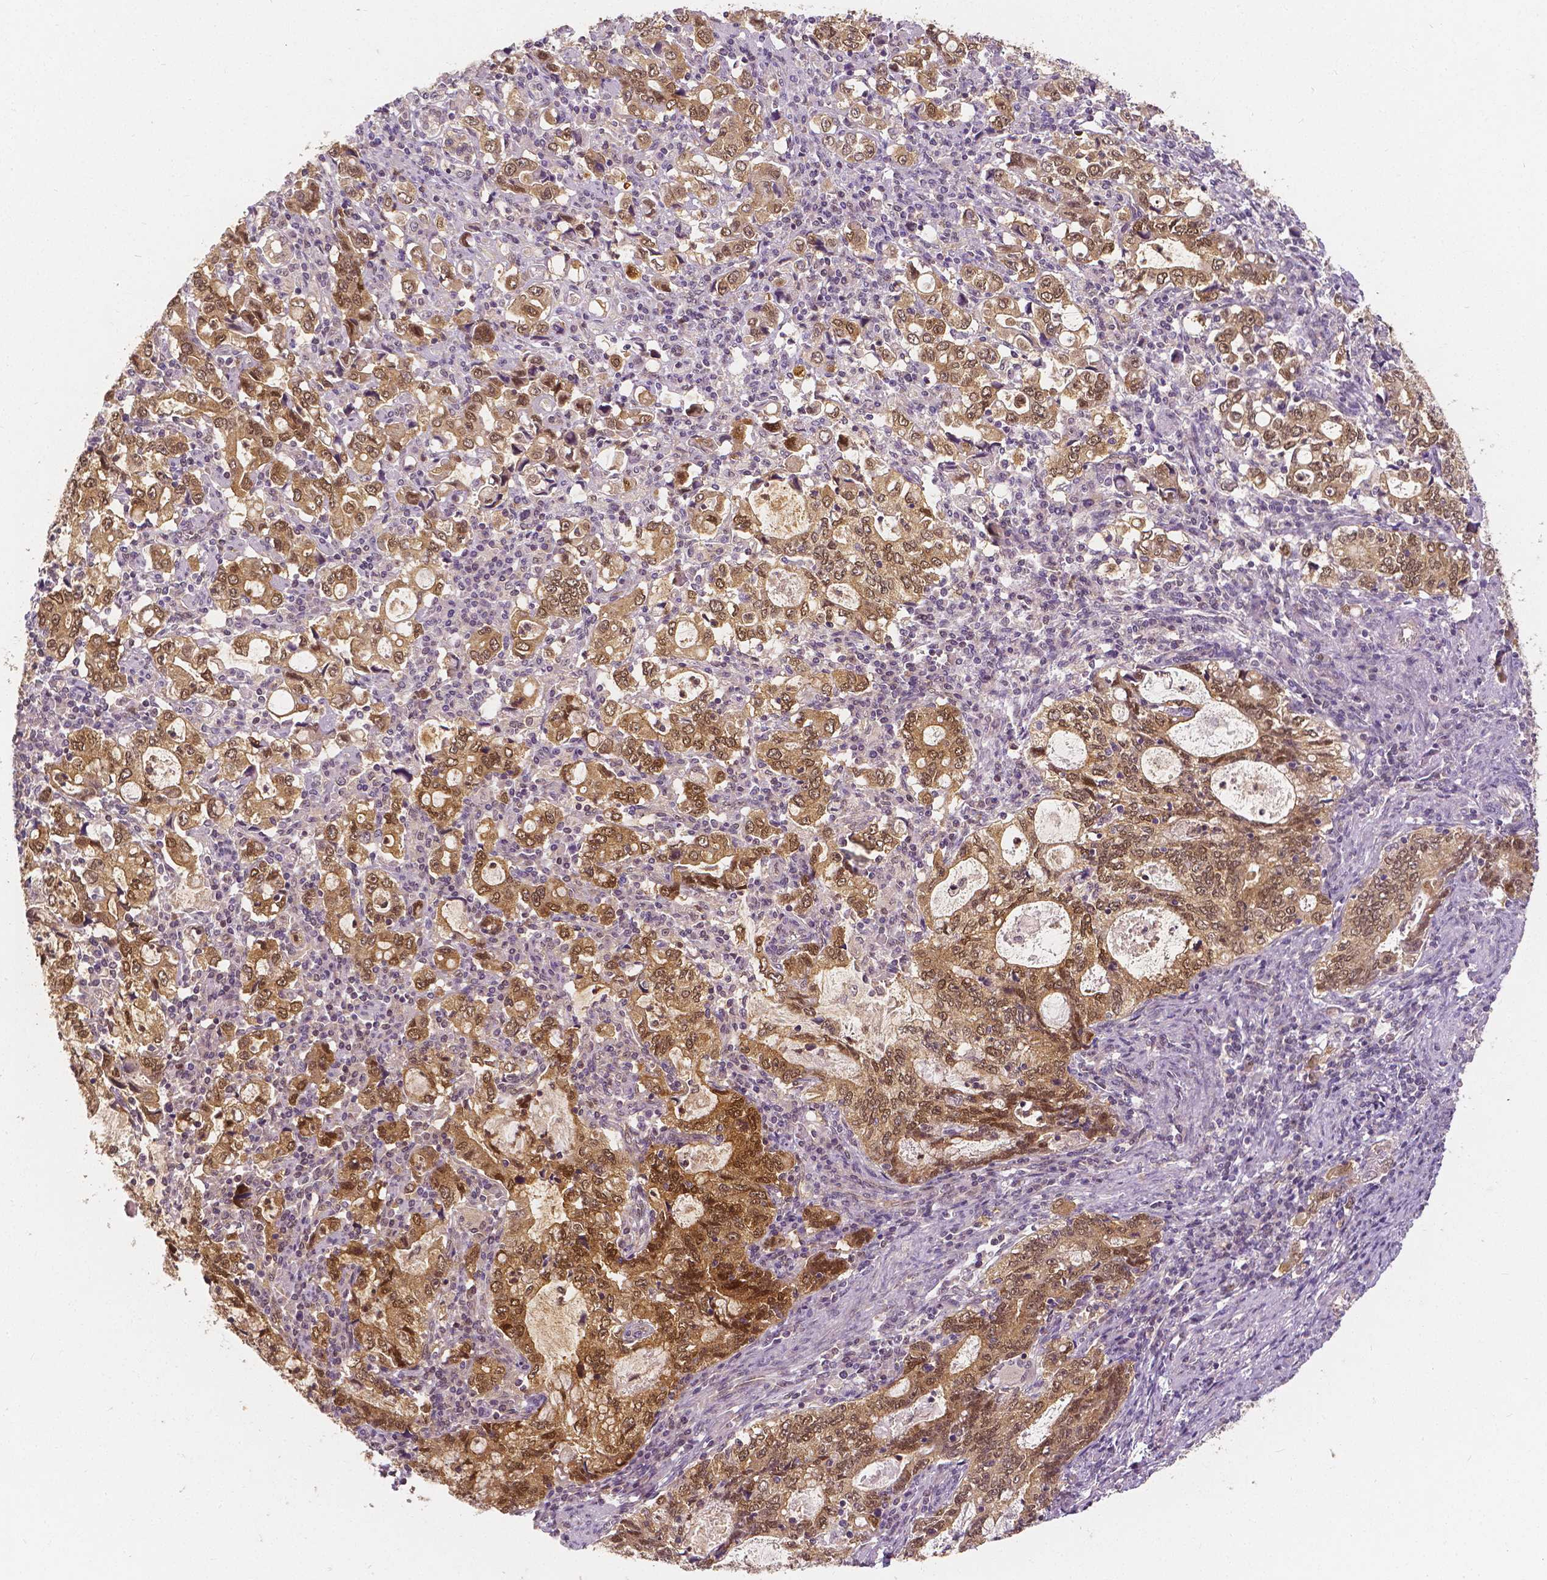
{"staining": {"intensity": "moderate", "quantity": ">75%", "location": "cytoplasmic/membranous,nuclear"}, "tissue": "stomach cancer", "cell_type": "Tumor cells", "image_type": "cancer", "snomed": [{"axis": "morphology", "description": "Adenocarcinoma, NOS"}, {"axis": "topography", "description": "Stomach, lower"}], "caption": "High-power microscopy captured an immunohistochemistry histopathology image of stomach cancer (adenocarcinoma), revealing moderate cytoplasmic/membranous and nuclear positivity in approximately >75% of tumor cells. (DAB IHC, brown staining for protein, blue staining for nuclei).", "gene": "NAPRT", "patient": {"sex": "female", "age": 72}}